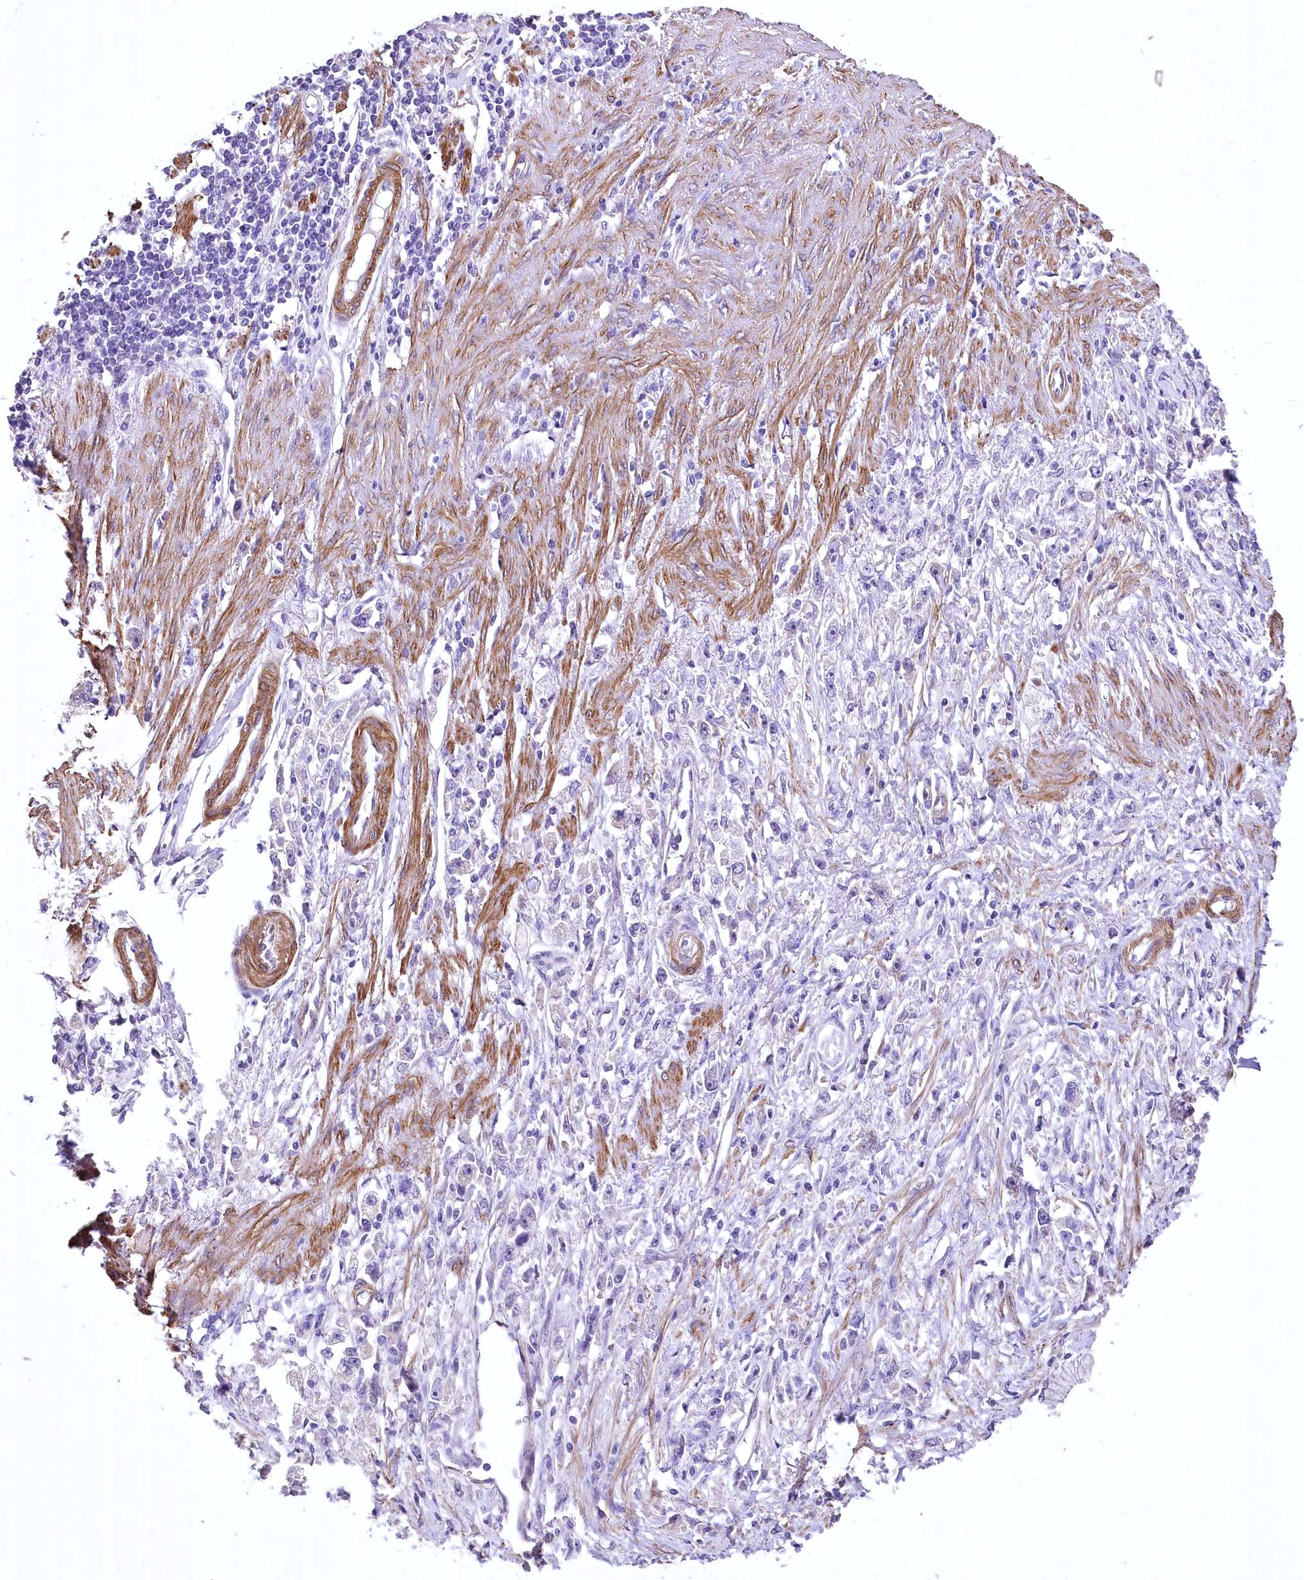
{"staining": {"intensity": "negative", "quantity": "none", "location": "none"}, "tissue": "stomach cancer", "cell_type": "Tumor cells", "image_type": "cancer", "snomed": [{"axis": "morphology", "description": "Adenocarcinoma, NOS"}, {"axis": "topography", "description": "Stomach"}], "caption": "Tumor cells show no significant staining in adenocarcinoma (stomach).", "gene": "RDH16", "patient": {"sex": "female", "age": 59}}